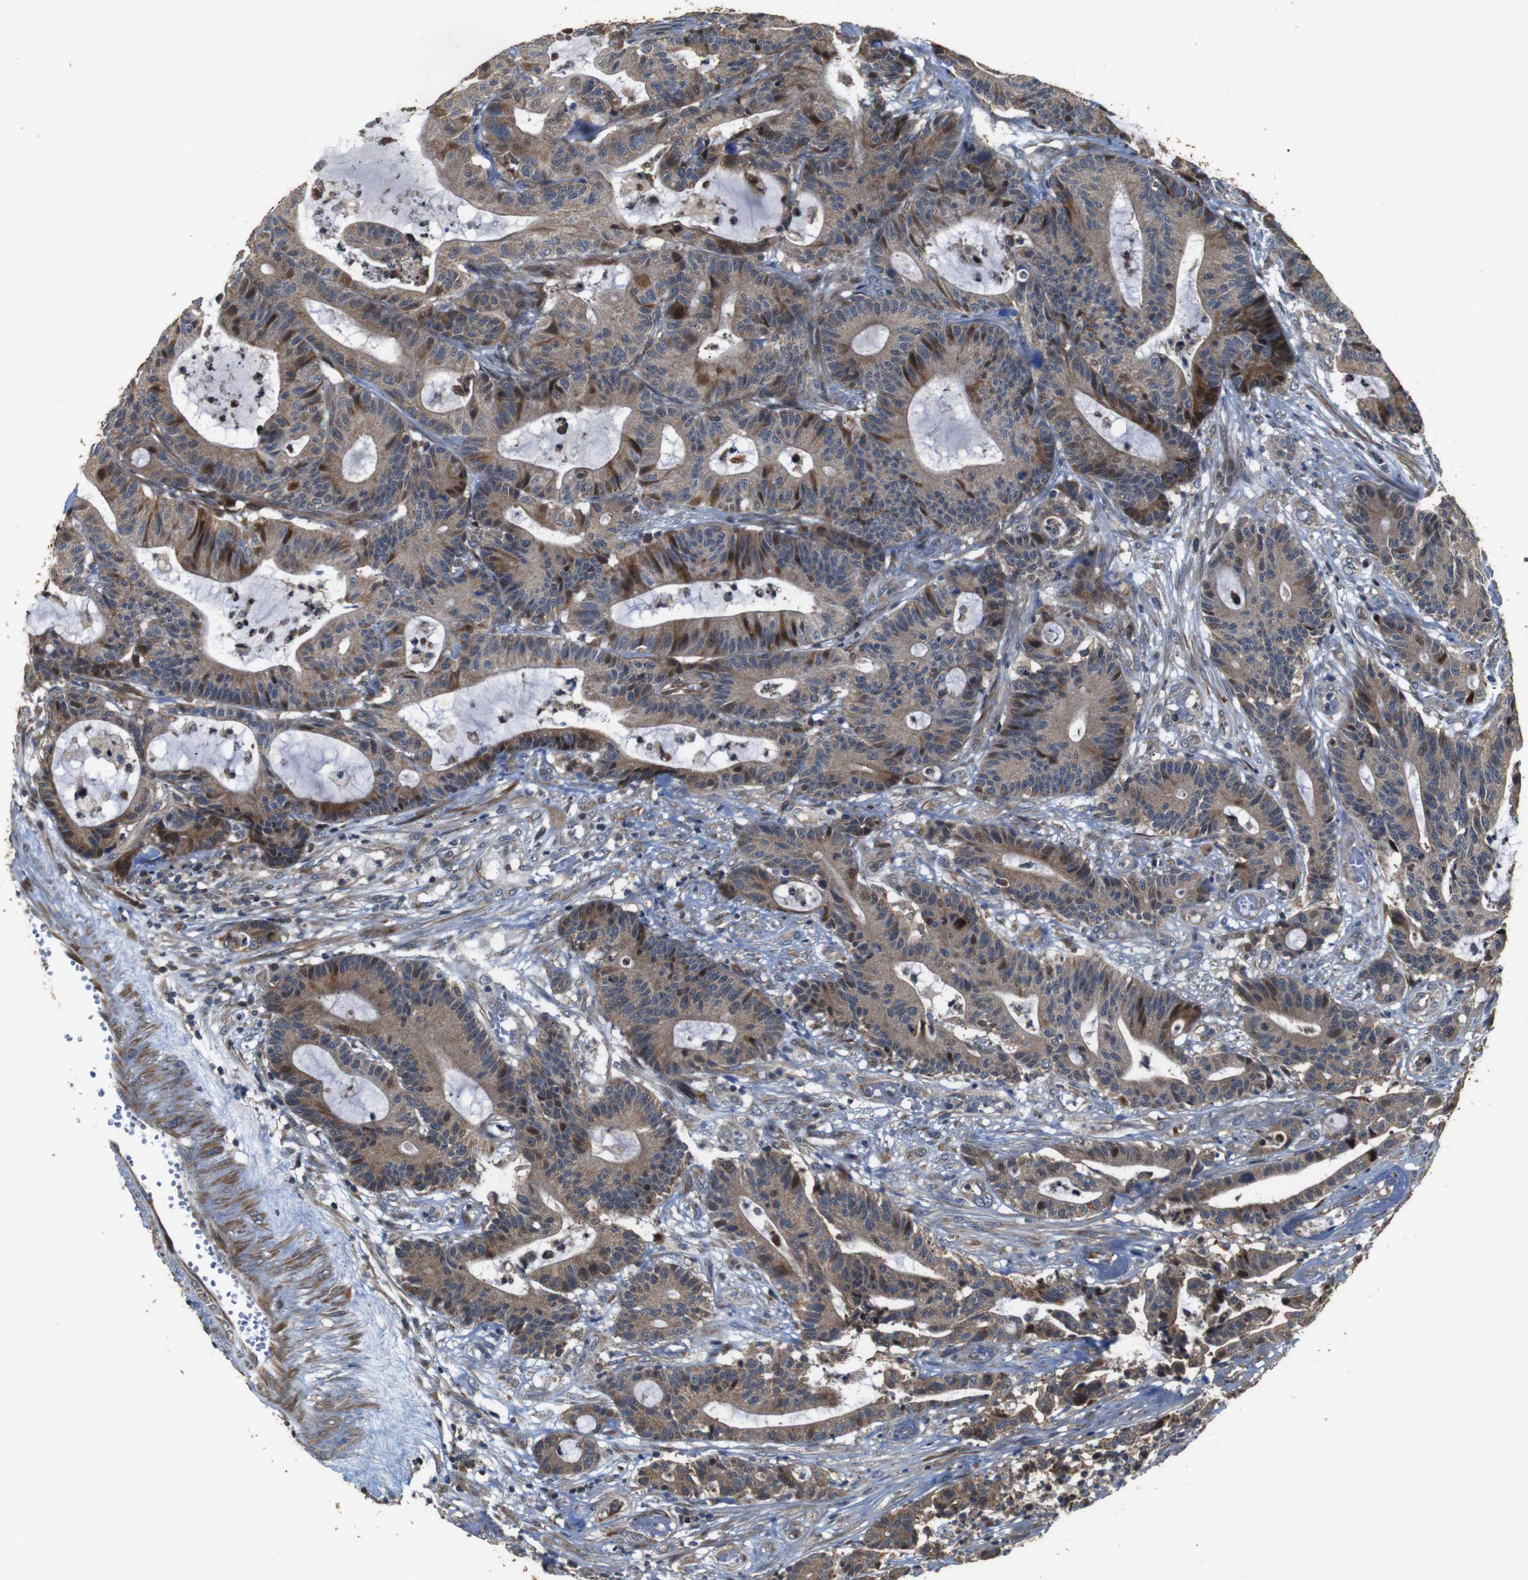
{"staining": {"intensity": "moderate", "quantity": "25%-75%", "location": "cytoplasmic/membranous,nuclear"}, "tissue": "colorectal cancer", "cell_type": "Tumor cells", "image_type": "cancer", "snomed": [{"axis": "morphology", "description": "Adenocarcinoma, NOS"}, {"axis": "topography", "description": "Colon"}], "caption": "Immunohistochemical staining of colorectal cancer (adenocarcinoma) reveals medium levels of moderate cytoplasmic/membranous and nuclear protein expression in about 25%-75% of tumor cells.", "gene": "SNN", "patient": {"sex": "female", "age": 84}}